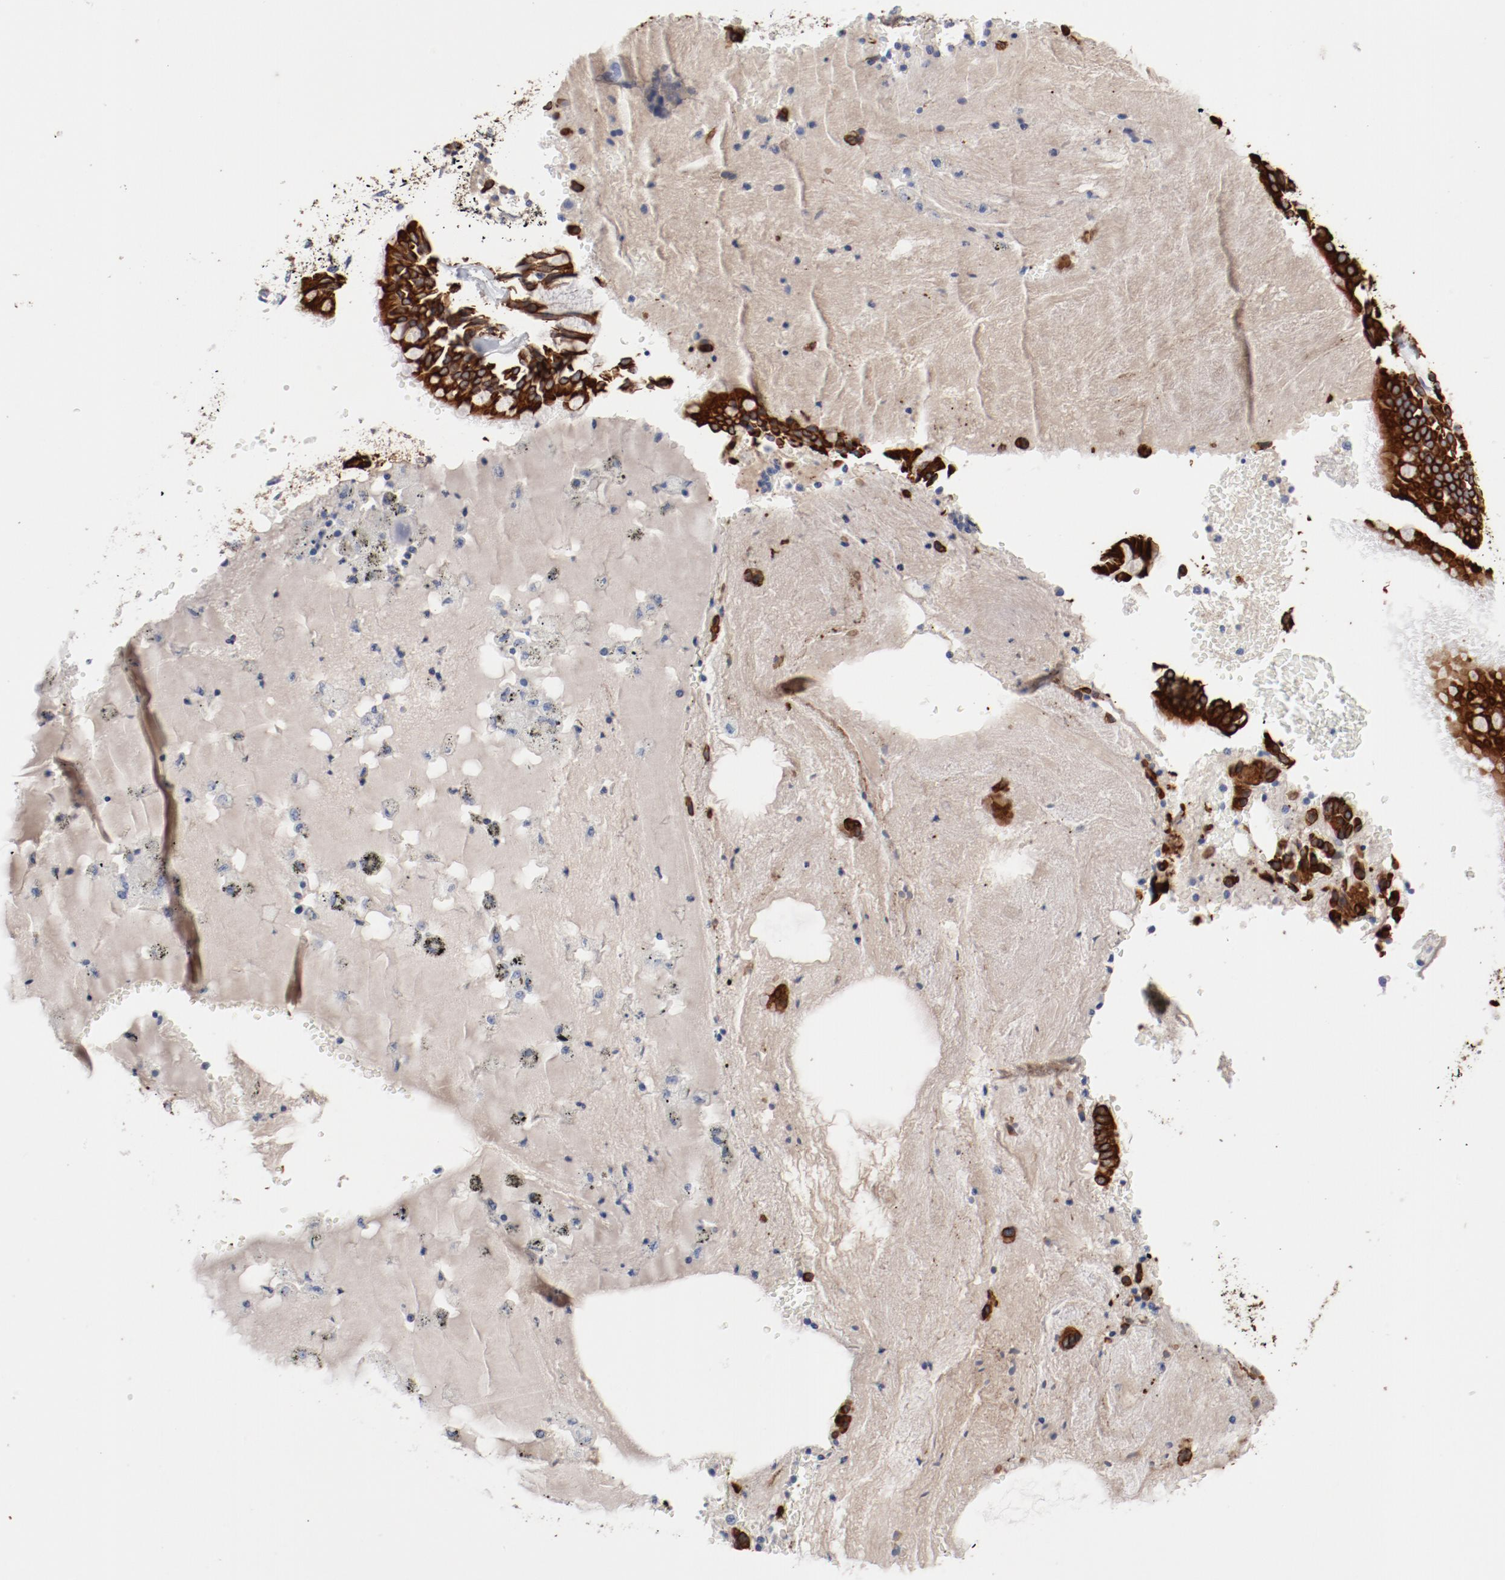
{"staining": {"intensity": "strong", "quantity": ">75%", "location": "cytoplasmic/membranous"}, "tissue": "bronchus", "cell_type": "Respiratory epithelial cells", "image_type": "normal", "snomed": [{"axis": "morphology", "description": "Normal tissue, NOS"}, {"axis": "topography", "description": "Bronchus"}, {"axis": "topography", "description": "Lung"}], "caption": "Approximately >75% of respiratory epithelial cells in benign human bronchus reveal strong cytoplasmic/membranous protein expression as visualized by brown immunohistochemical staining.", "gene": "TSPAN6", "patient": {"sex": "female", "age": 56}}